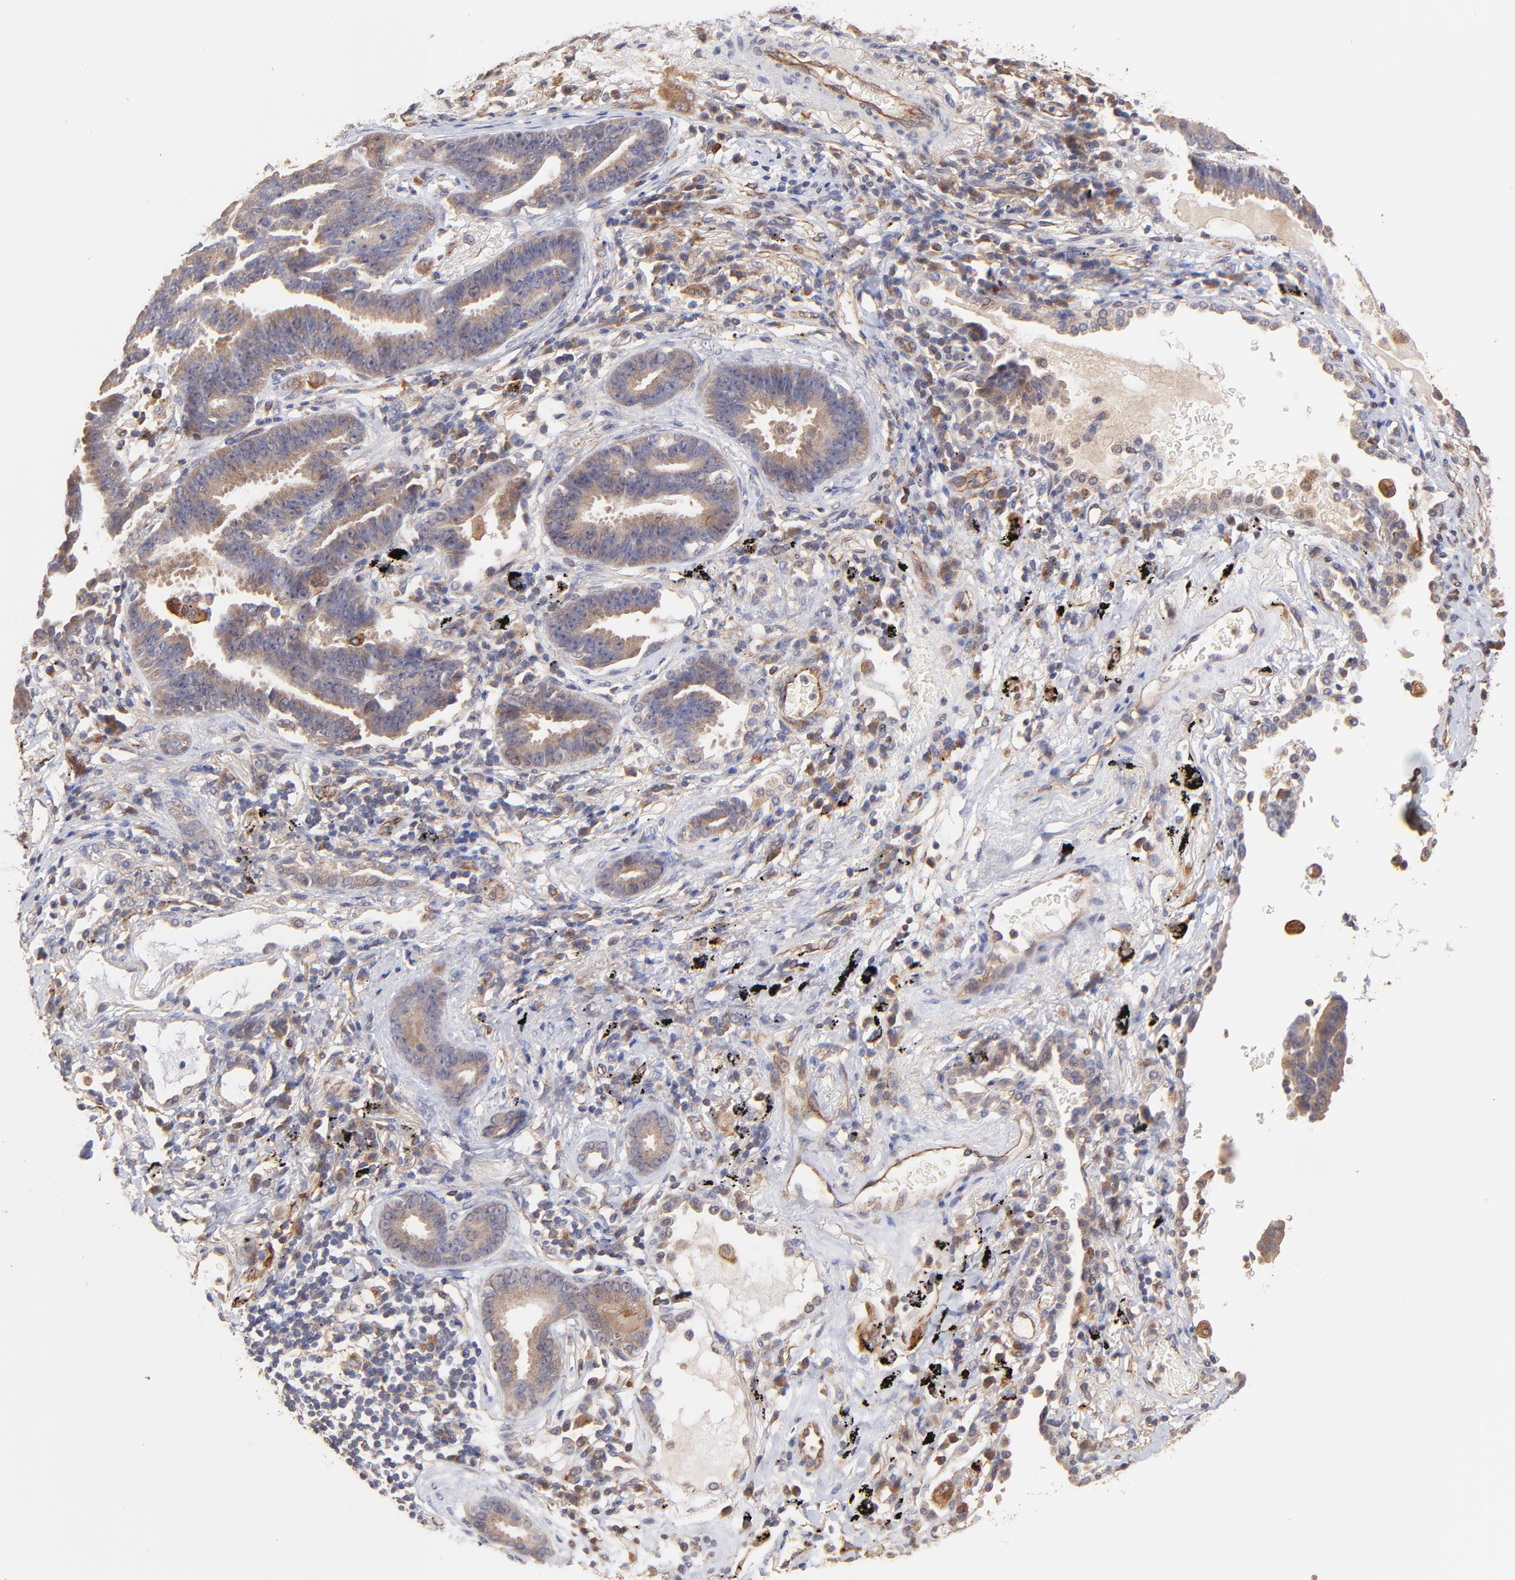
{"staining": {"intensity": "weak", "quantity": ">75%", "location": "cytoplasmic/membranous"}, "tissue": "lung cancer", "cell_type": "Tumor cells", "image_type": "cancer", "snomed": [{"axis": "morphology", "description": "Adenocarcinoma, NOS"}, {"axis": "topography", "description": "Lung"}], "caption": "An immunohistochemistry micrograph of tumor tissue is shown. Protein staining in brown highlights weak cytoplasmic/membranous positivity in lung adenocarcinoma within tumor cells.", "gene": "TNFAIP3", "patient": {"sex": "female", "age": 64}}